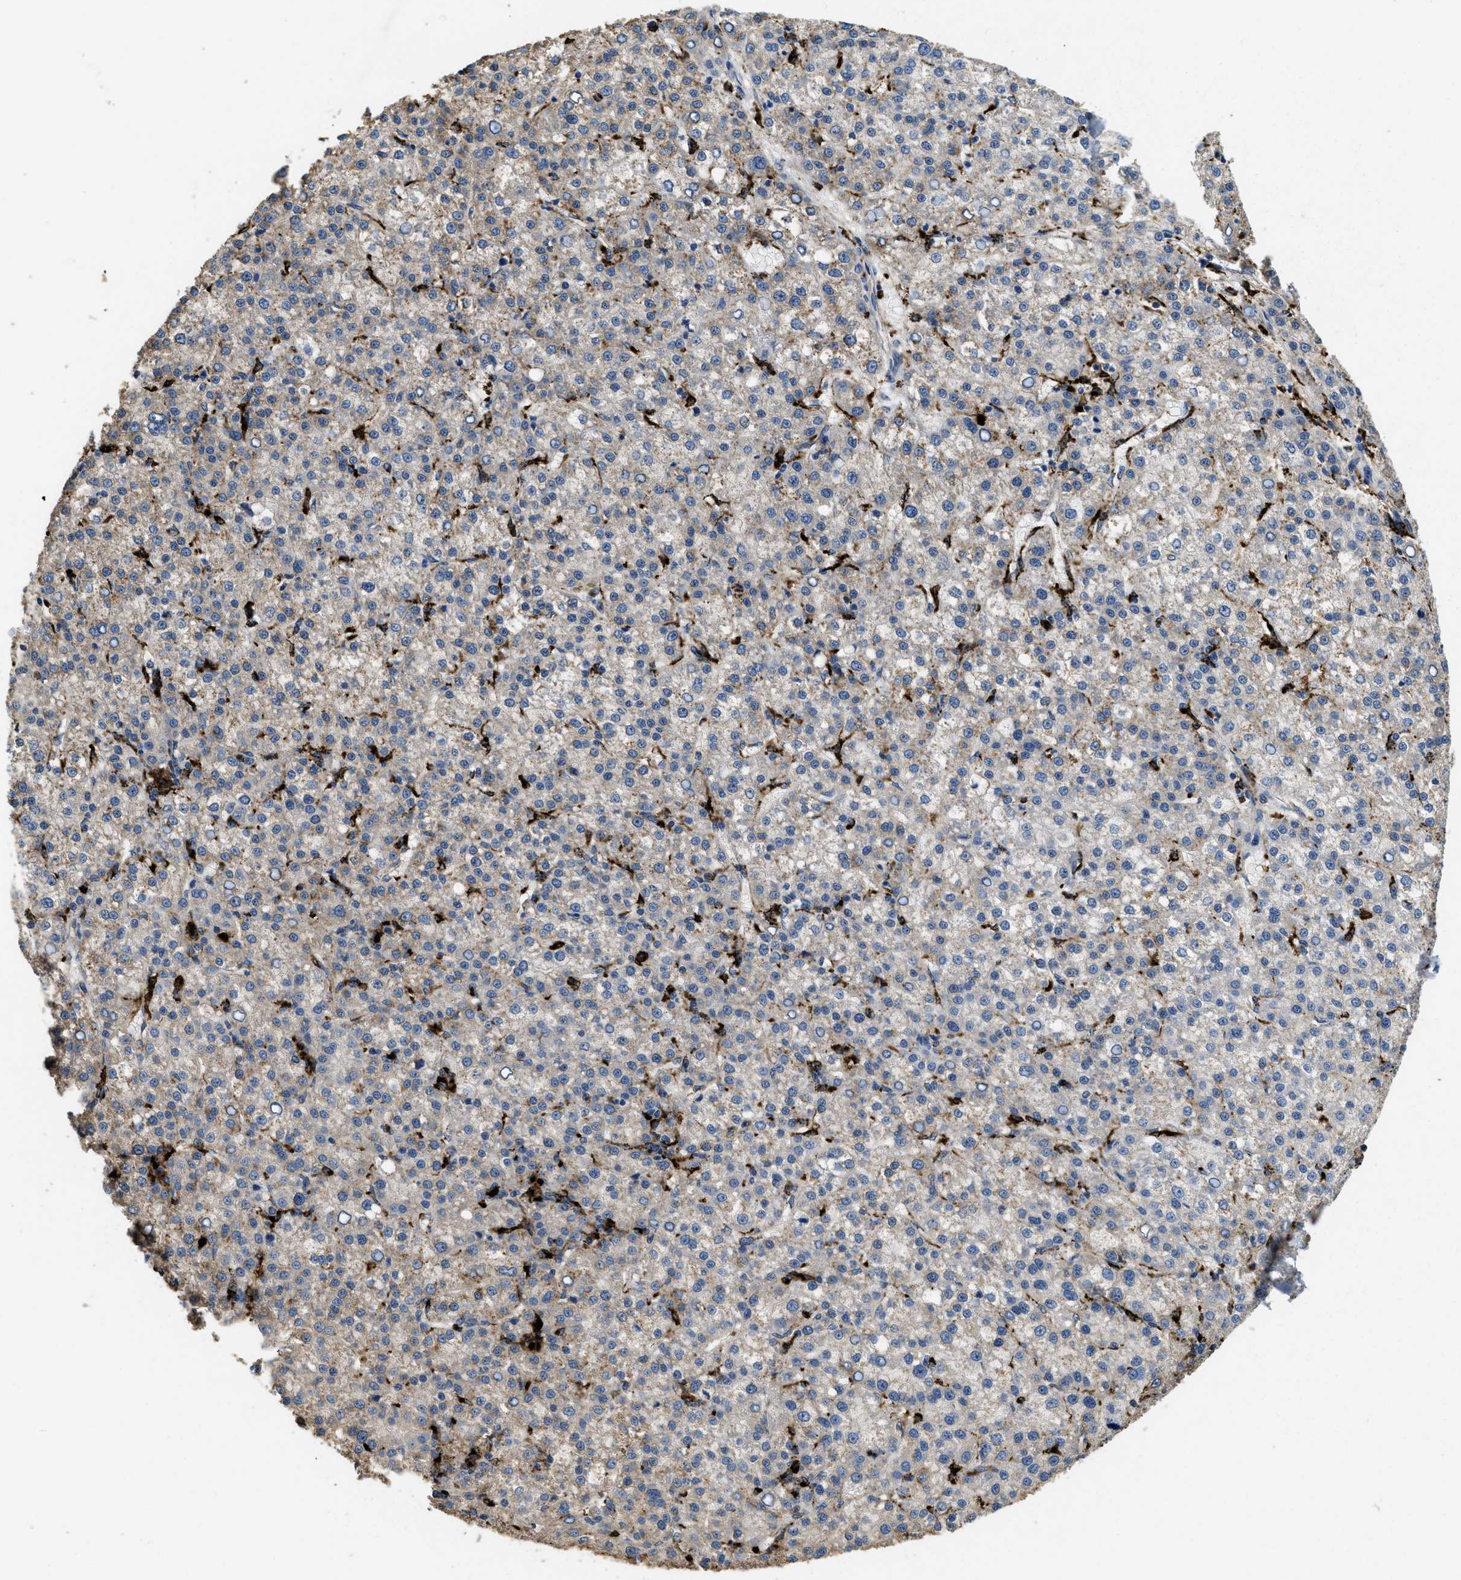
{"staining": {"intensity": "negative", "quantity": "none", "location": "none"}, "tissue": "liver cancer", "cell_type": "Tumor cells", "image_type": "cancer", "snomed": [{"axis": "morphology", "description": "Carcinoma, Hepatocellular, NOS"}, {"axis": "topography", "description": "Liver"}], "caption": "Tumor cells are negative for protein expression in human liver cancer.", "gene": "BMPR2", "patient": {"sex": "female", "age": 58}}